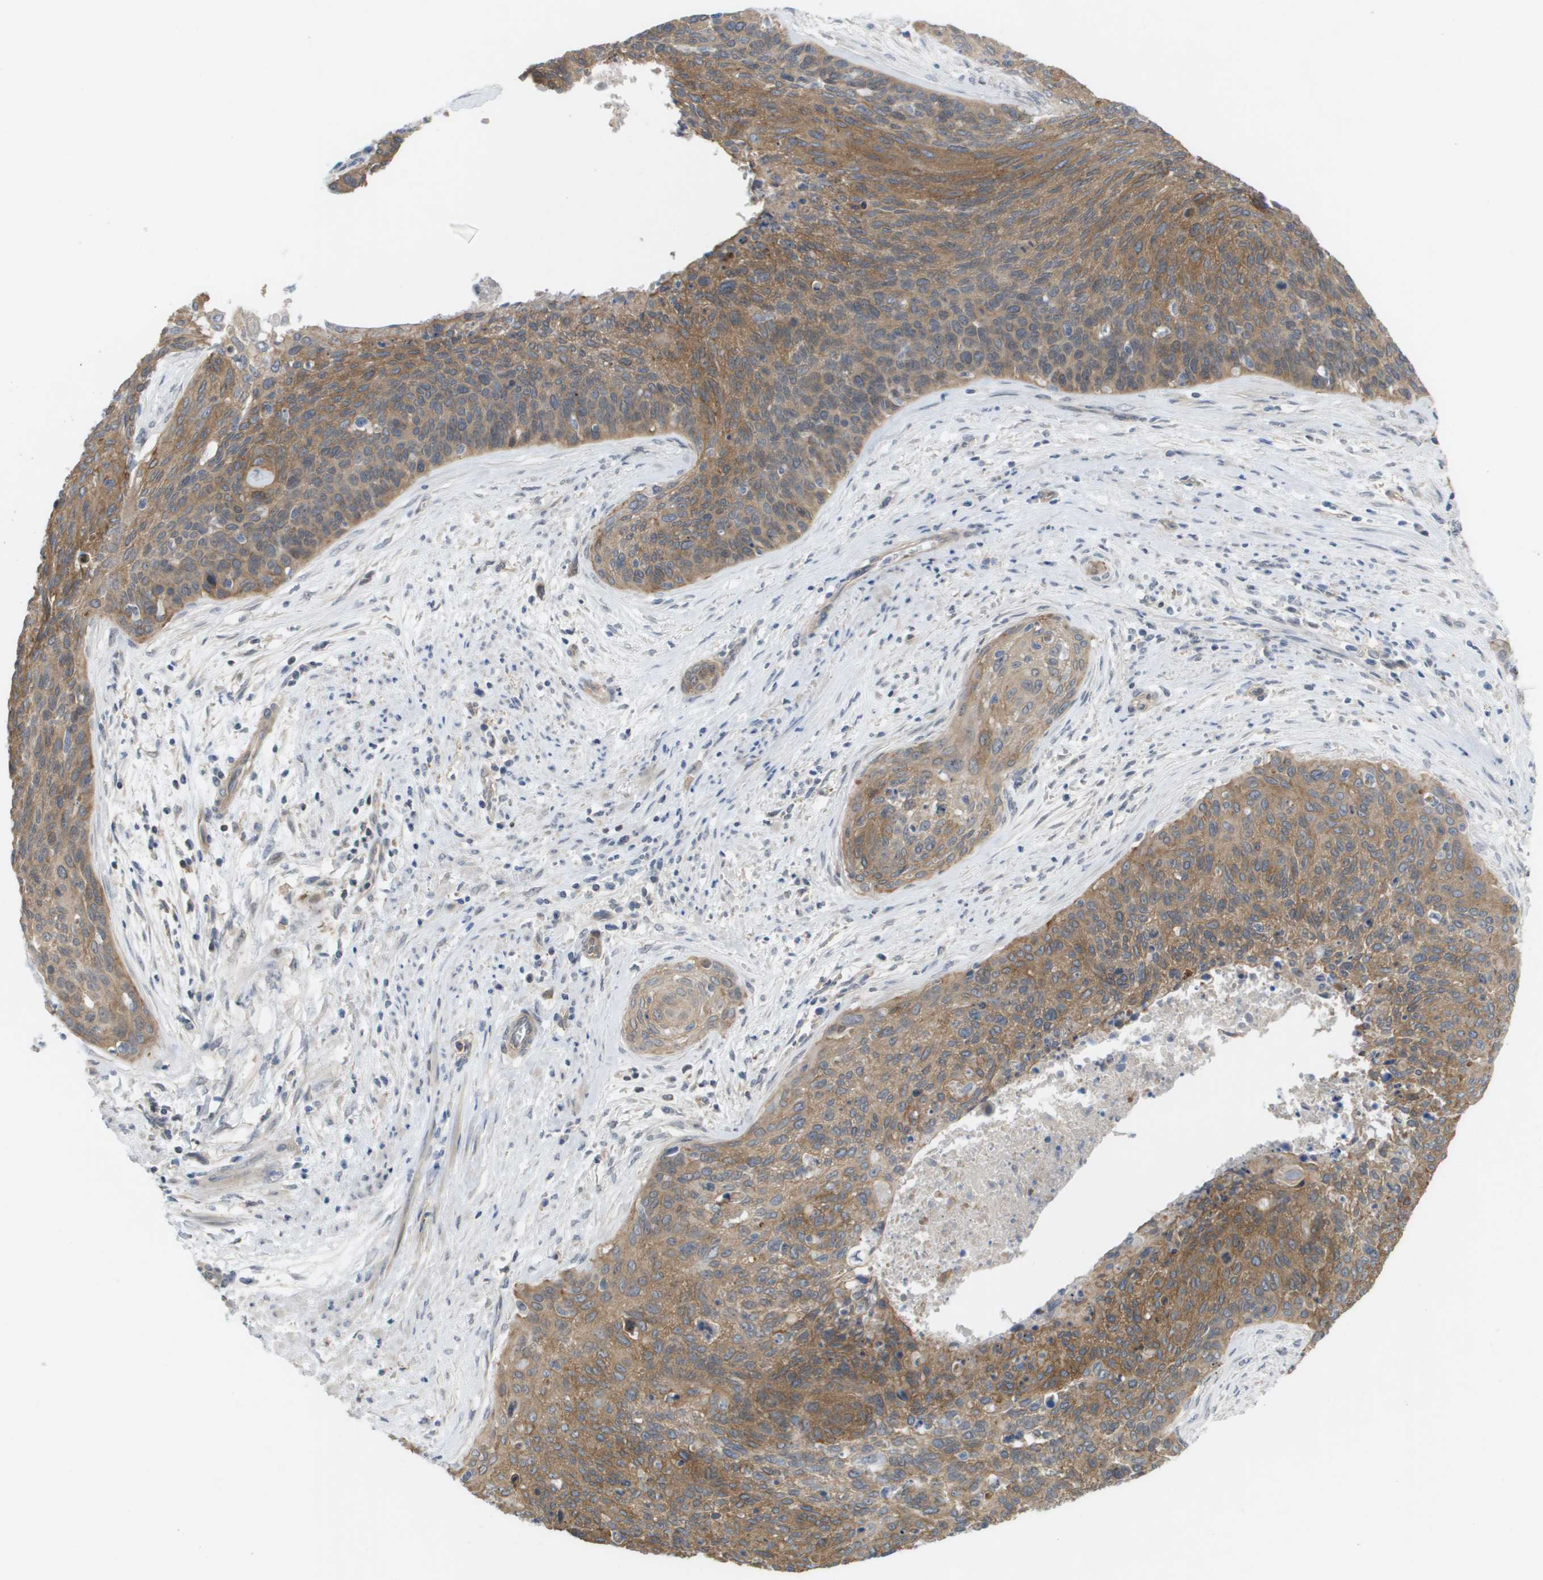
{"staining": {"intensity": "moderate", "quantity": ">75%", "location": "cytoplasmic/membranous"}, "tissue": "cervical cancer", "cell_type": "Tumor cells", "image_type": "cancer", "snomed": [{"axis": "morphology", "description": "Squamous cell carcinoma, NOS"}, {"axis": "topography", "description": "Cervix"}], "caption": "About >75% of tumor cells in human squamous cell carcinoma (cervical) display moderate cytoplasmic/membranous protein positivity as visualized by brown immunohistochemical staining.", "gene": "MTARC2", "patient": {"sex": "female", "age": 55}}